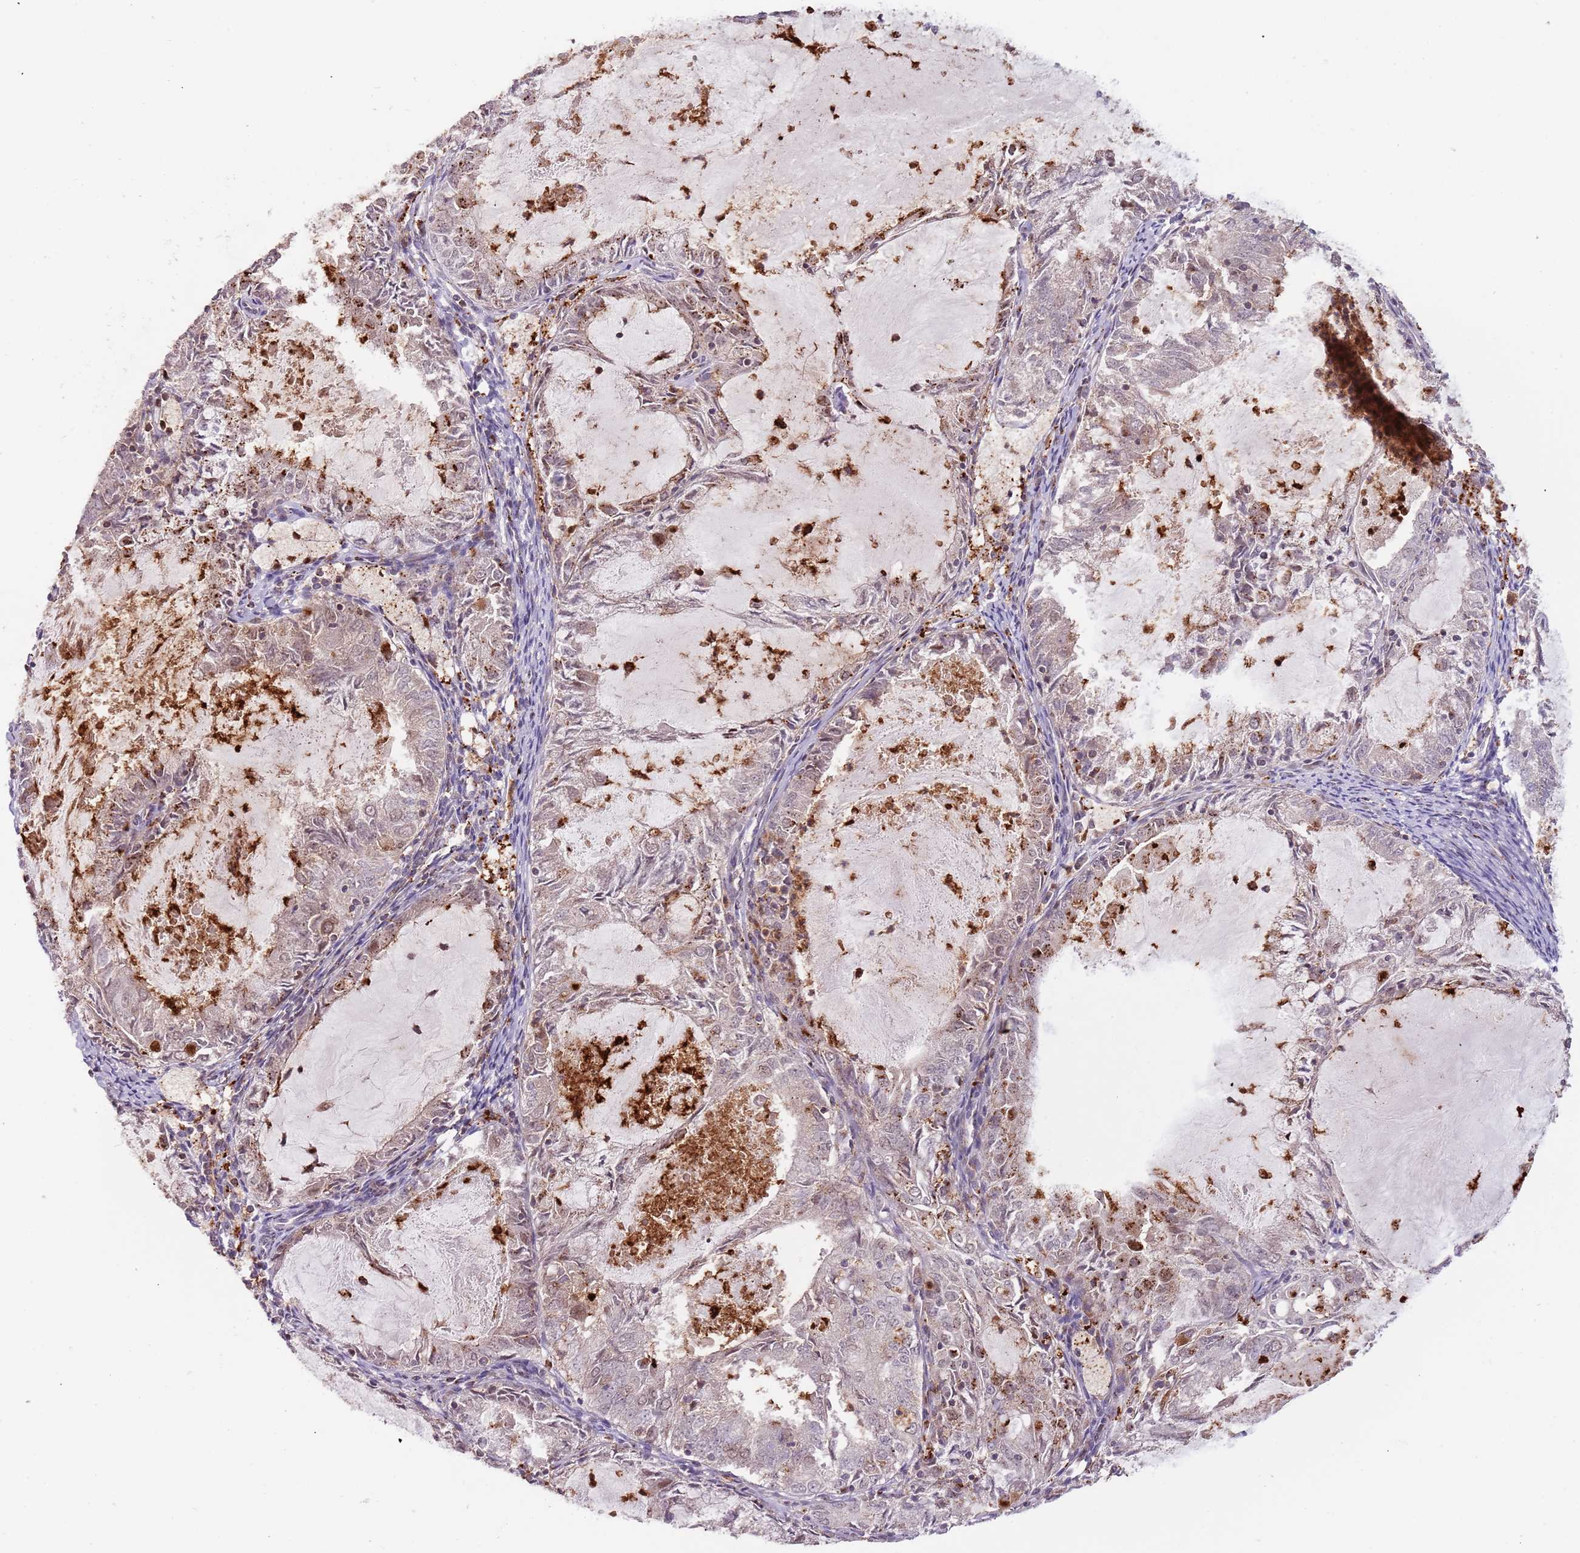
{"staining": {"intensity": "weak", "quantity": "<25%", "location": "nuclear"}, "tissue": "endometrial cancer", "cell_type": "Tumor cells", "image_type": "cancer", "snomed": [{"axis": "morphology", "description": "Adenocarcinoma, NOS"}, {"axis": "topography", "description": "Endometrium"}], "caption": "There is no significant staining in tumor cells of adenocarcinoma (endometrial). The staining is performed using DAB (3,3'-diaminobenzidine) brown chromogen with nuclei counter-stained in using hematoxylin.", "gene": "ULK3", "patient": {"sex": "female", "age": 57}}